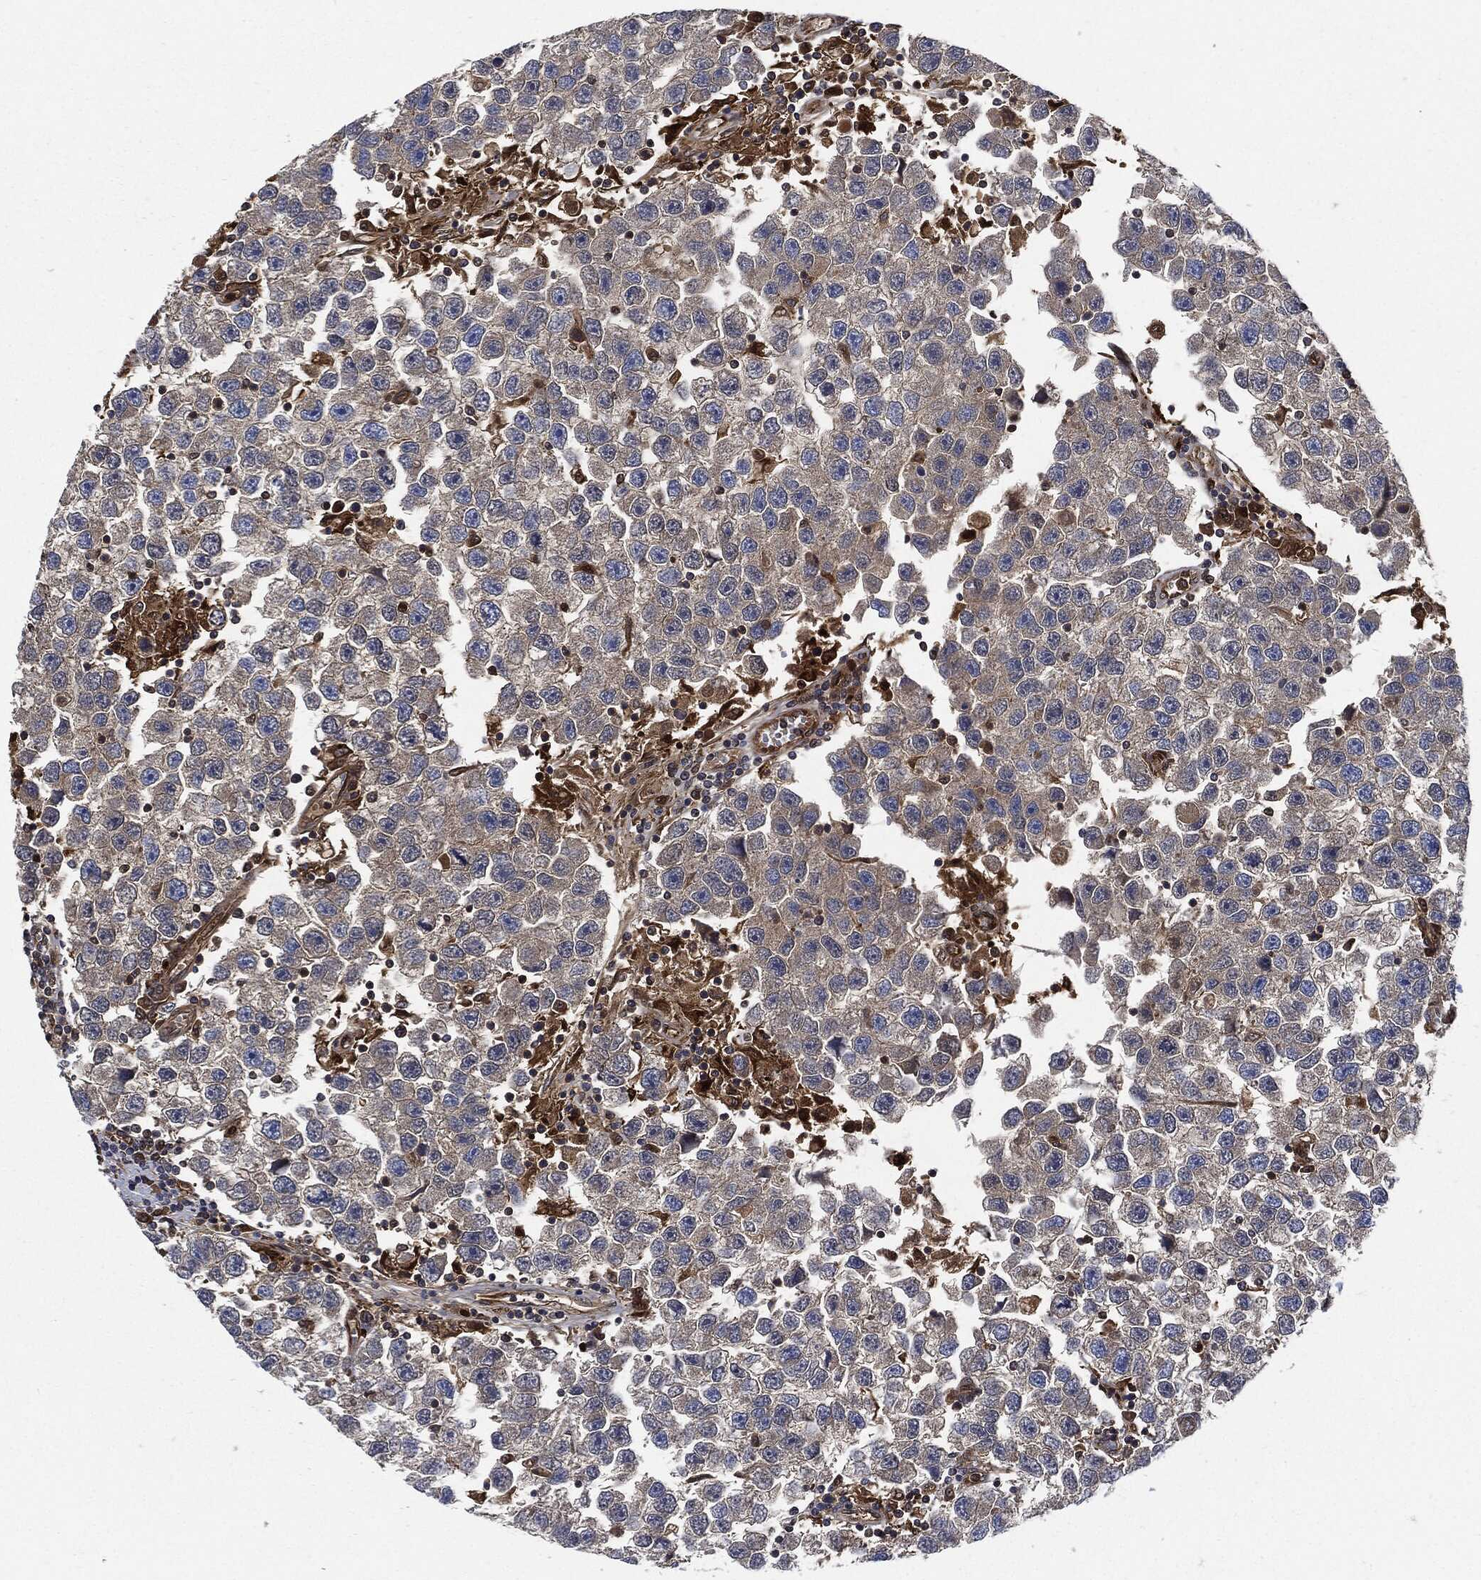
{"staining": {"intensity": "negative", "quantity": "none", "location": "none"}, "tissue": "testis cancer", "cell_type": "Tumor cells", "image_type": "cancer", "snomed": [{"axis": "morphology", "description": "Seminoma, NOS"}, {"axis": "topography", "description": "Testis"}], "caption": "The micrograph shows no significant staining in tumor cells of testis cancer.", "gene": "XPNPEP1", "patient": {"sex": "male", "age": 26}}